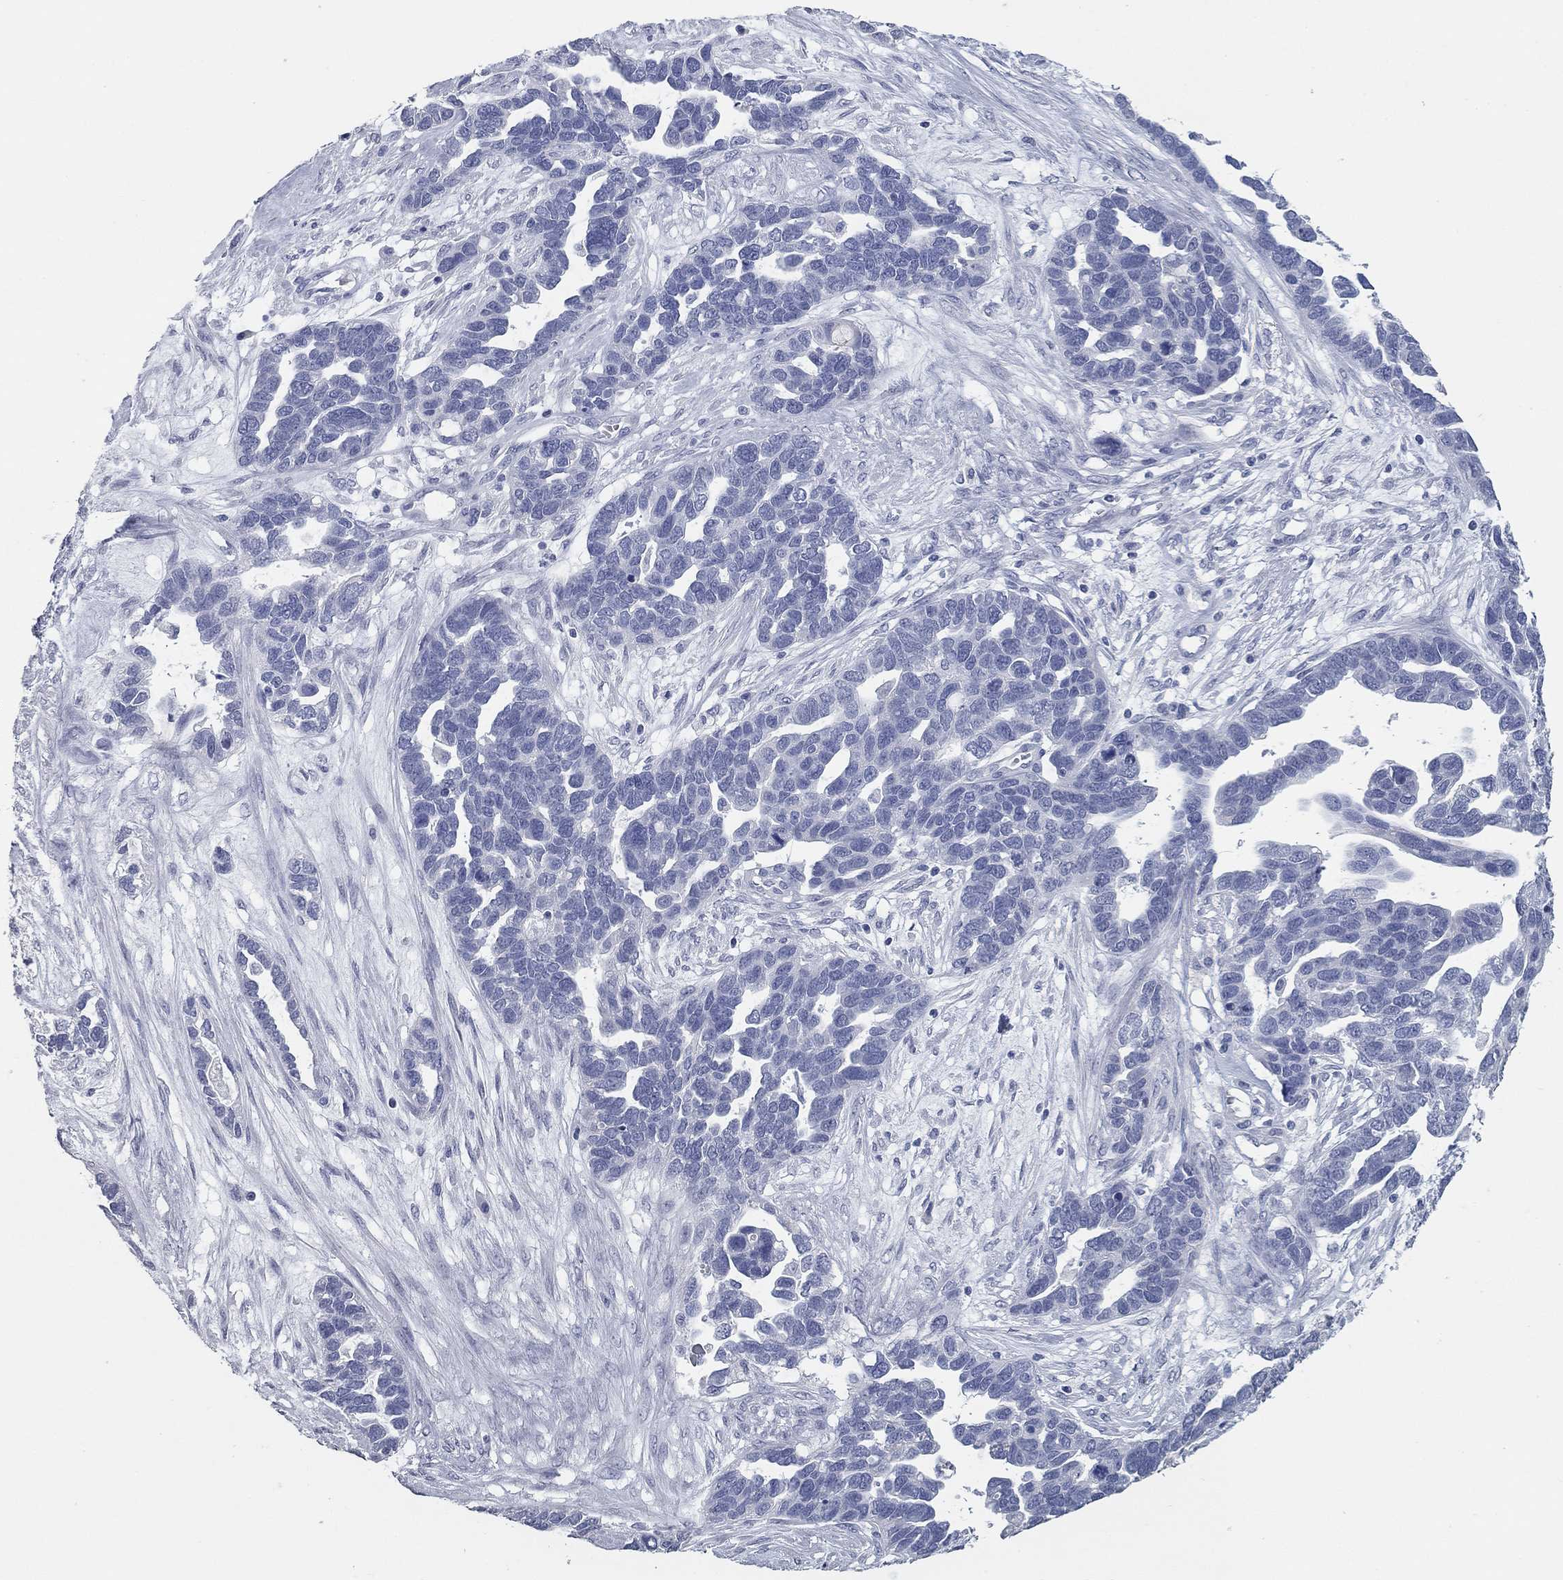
{"staining": {"intensity": "negative", "quantity": "none", "location": "none"}, "tissue": "ovarian cancer", "cell_type": "Tumor cells", "image_type": "cancer", "snomed": [{"axis": "morphology", "description": "Cystadenocarcinoma, serous, NOS"}, {"axis": "topography", "description": "Ovary"}], "caption": "IHC image of human ovarian cancer stained for a protein (brown), which displays no staining in tumor cells.", "gene": "TAC1", "patient": {"sex": "female", "age": 54}}